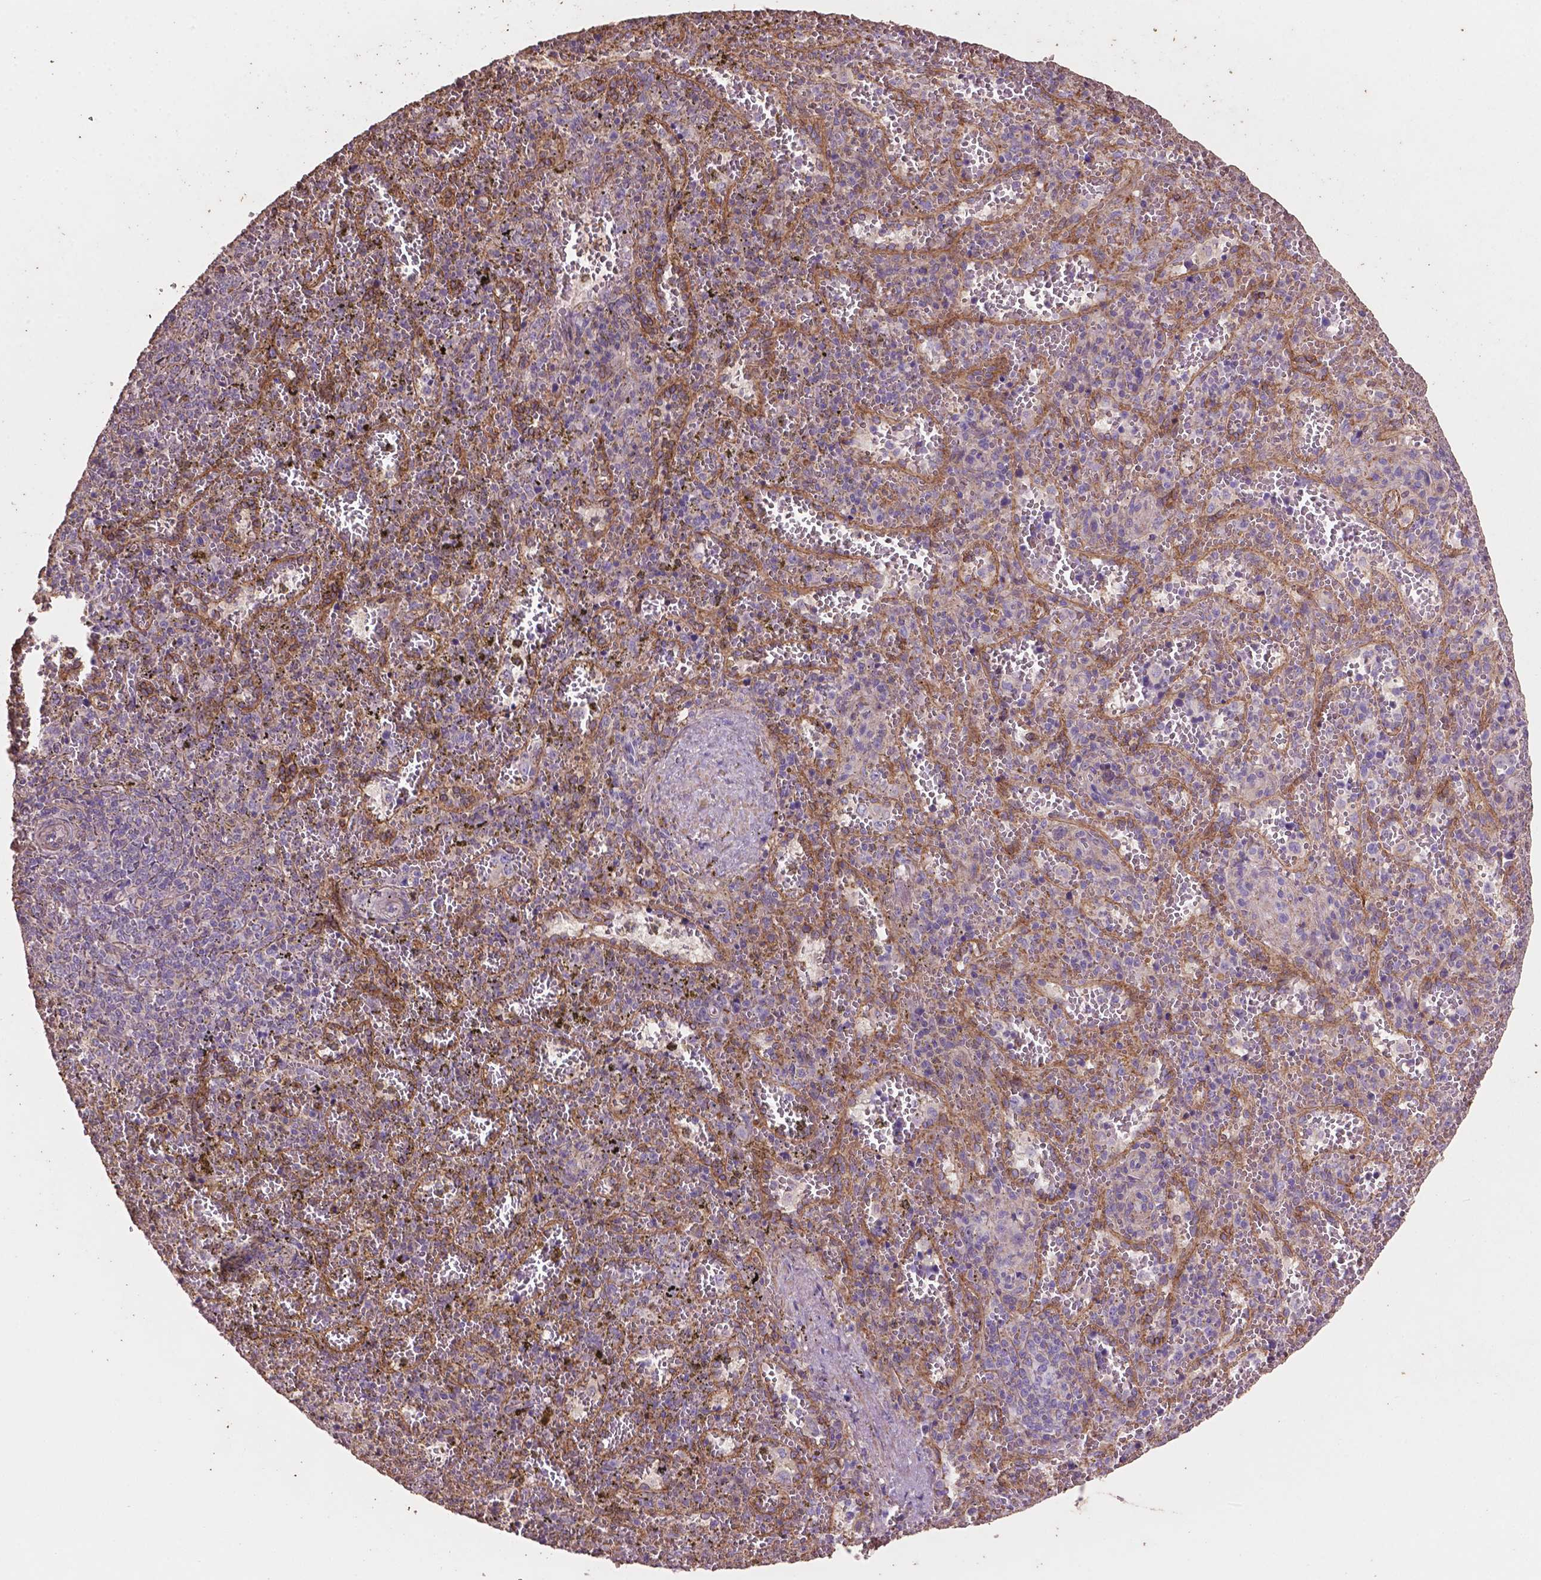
{"staining": {"intensity": "negative", "quantity": "none", "location": "none"}, "tissue": "spleen", "cell_type": "Cells in red pulp", "image_type": "normal", "snomed": [{"axis": "morphology", "description": "Normal tissue, NOS"}, {"axis": "topography", "description": "Spleen"}], "caption": "Immunohistochemical staining of benign spleen demonstrates no significant expression in cells in red pulp.", "gene": "COMMD4", "patient": {"sex": "female", "age": 50}}